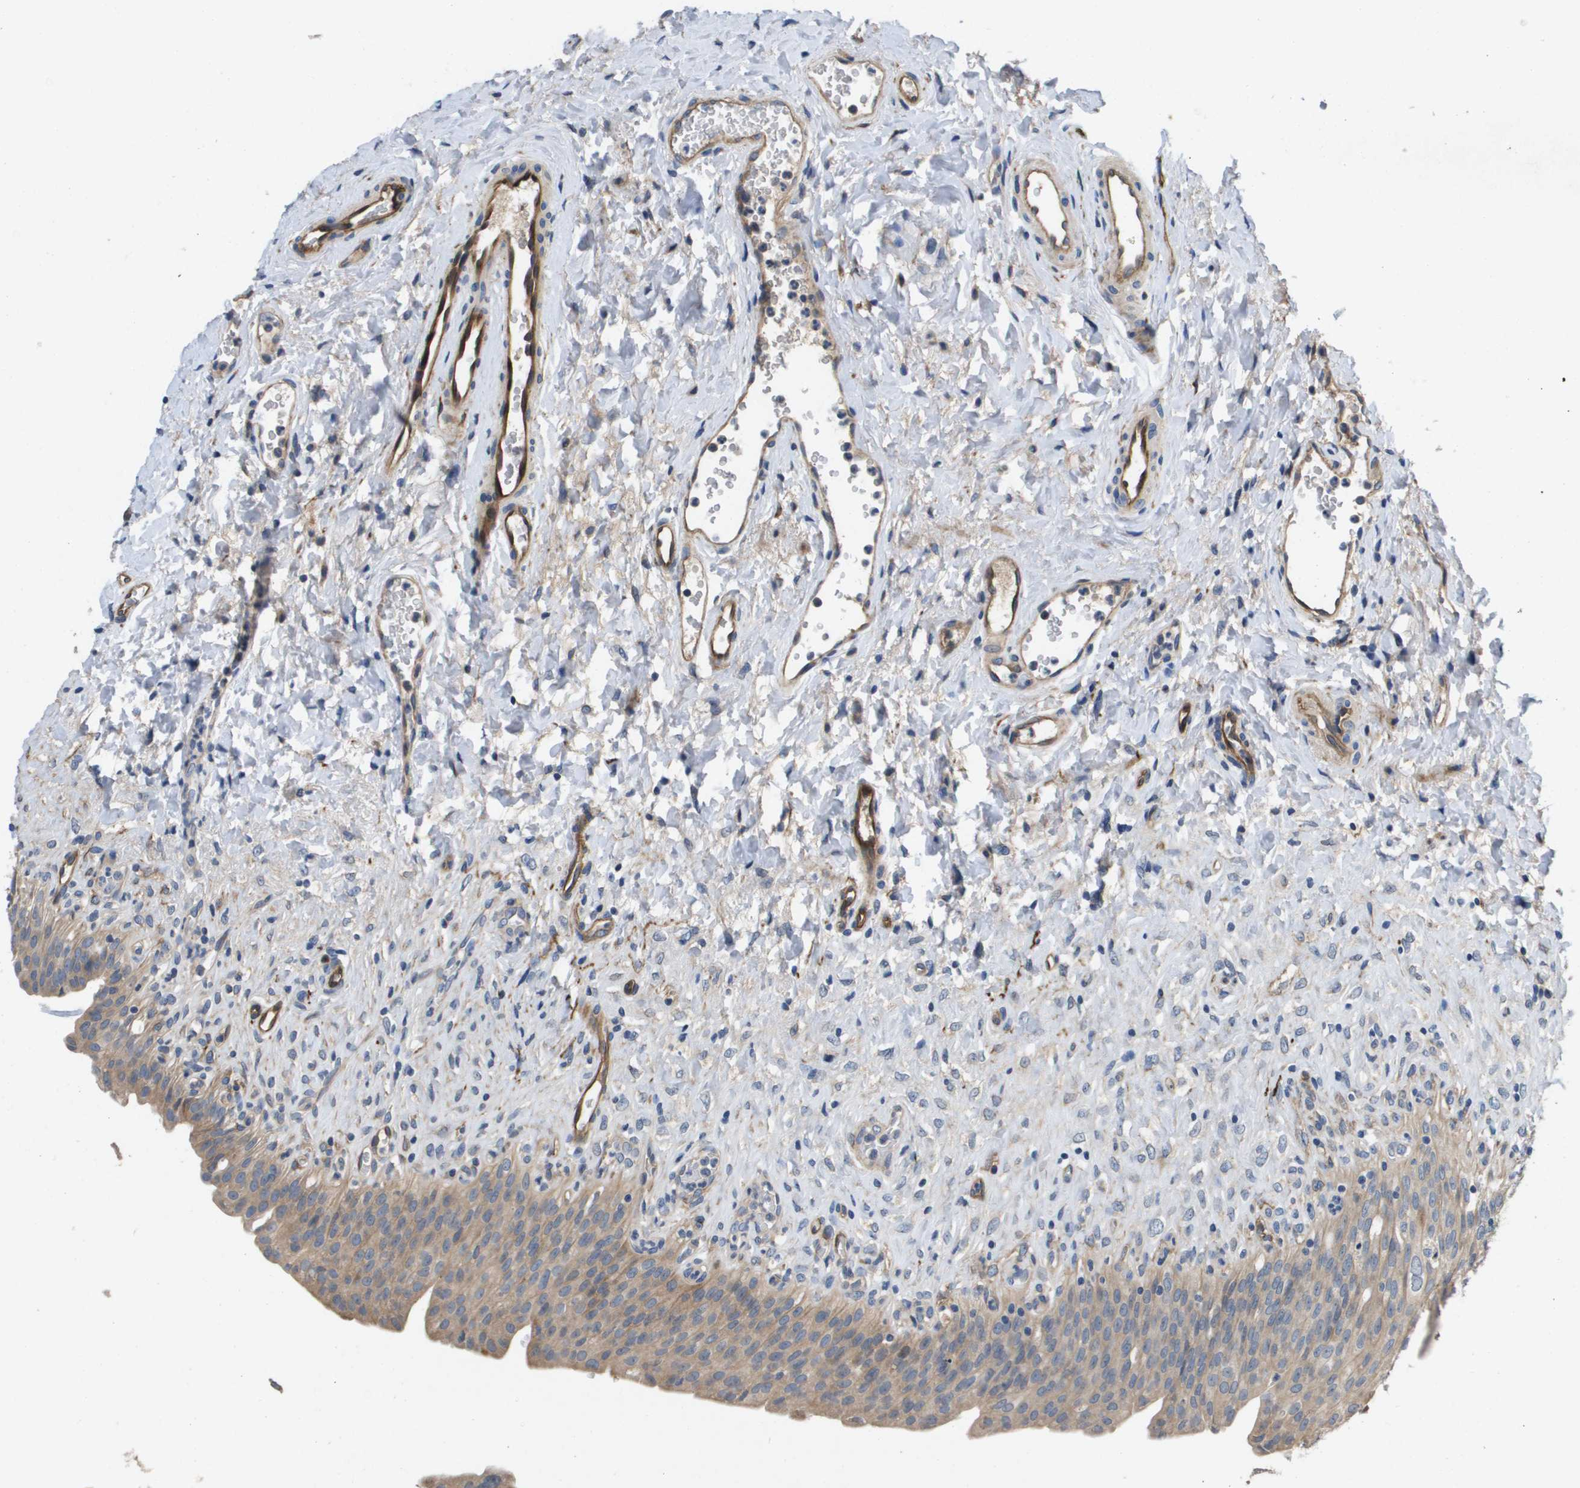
{"staining": {"intensity": "weak", "quantity": ">75%", "location": "cytoplasmic/membranous"}, "tissue": "urinary bladder", "cell_type": "Urothelial cells", "image_type": "normal", "snomed": [{"axis": "morphology", "description": "Urothelial carcinoma, High grade"}, {"axis": "topography", "description": "Urinary bladder"}], "caption": "Urinary bladder stained with IHC shows weak cytoplasmic/membranous staining in approximately >75% of urothelial cells.", "gene": "ENTPD2", "patient": {"sex": "male", "age": 46}}